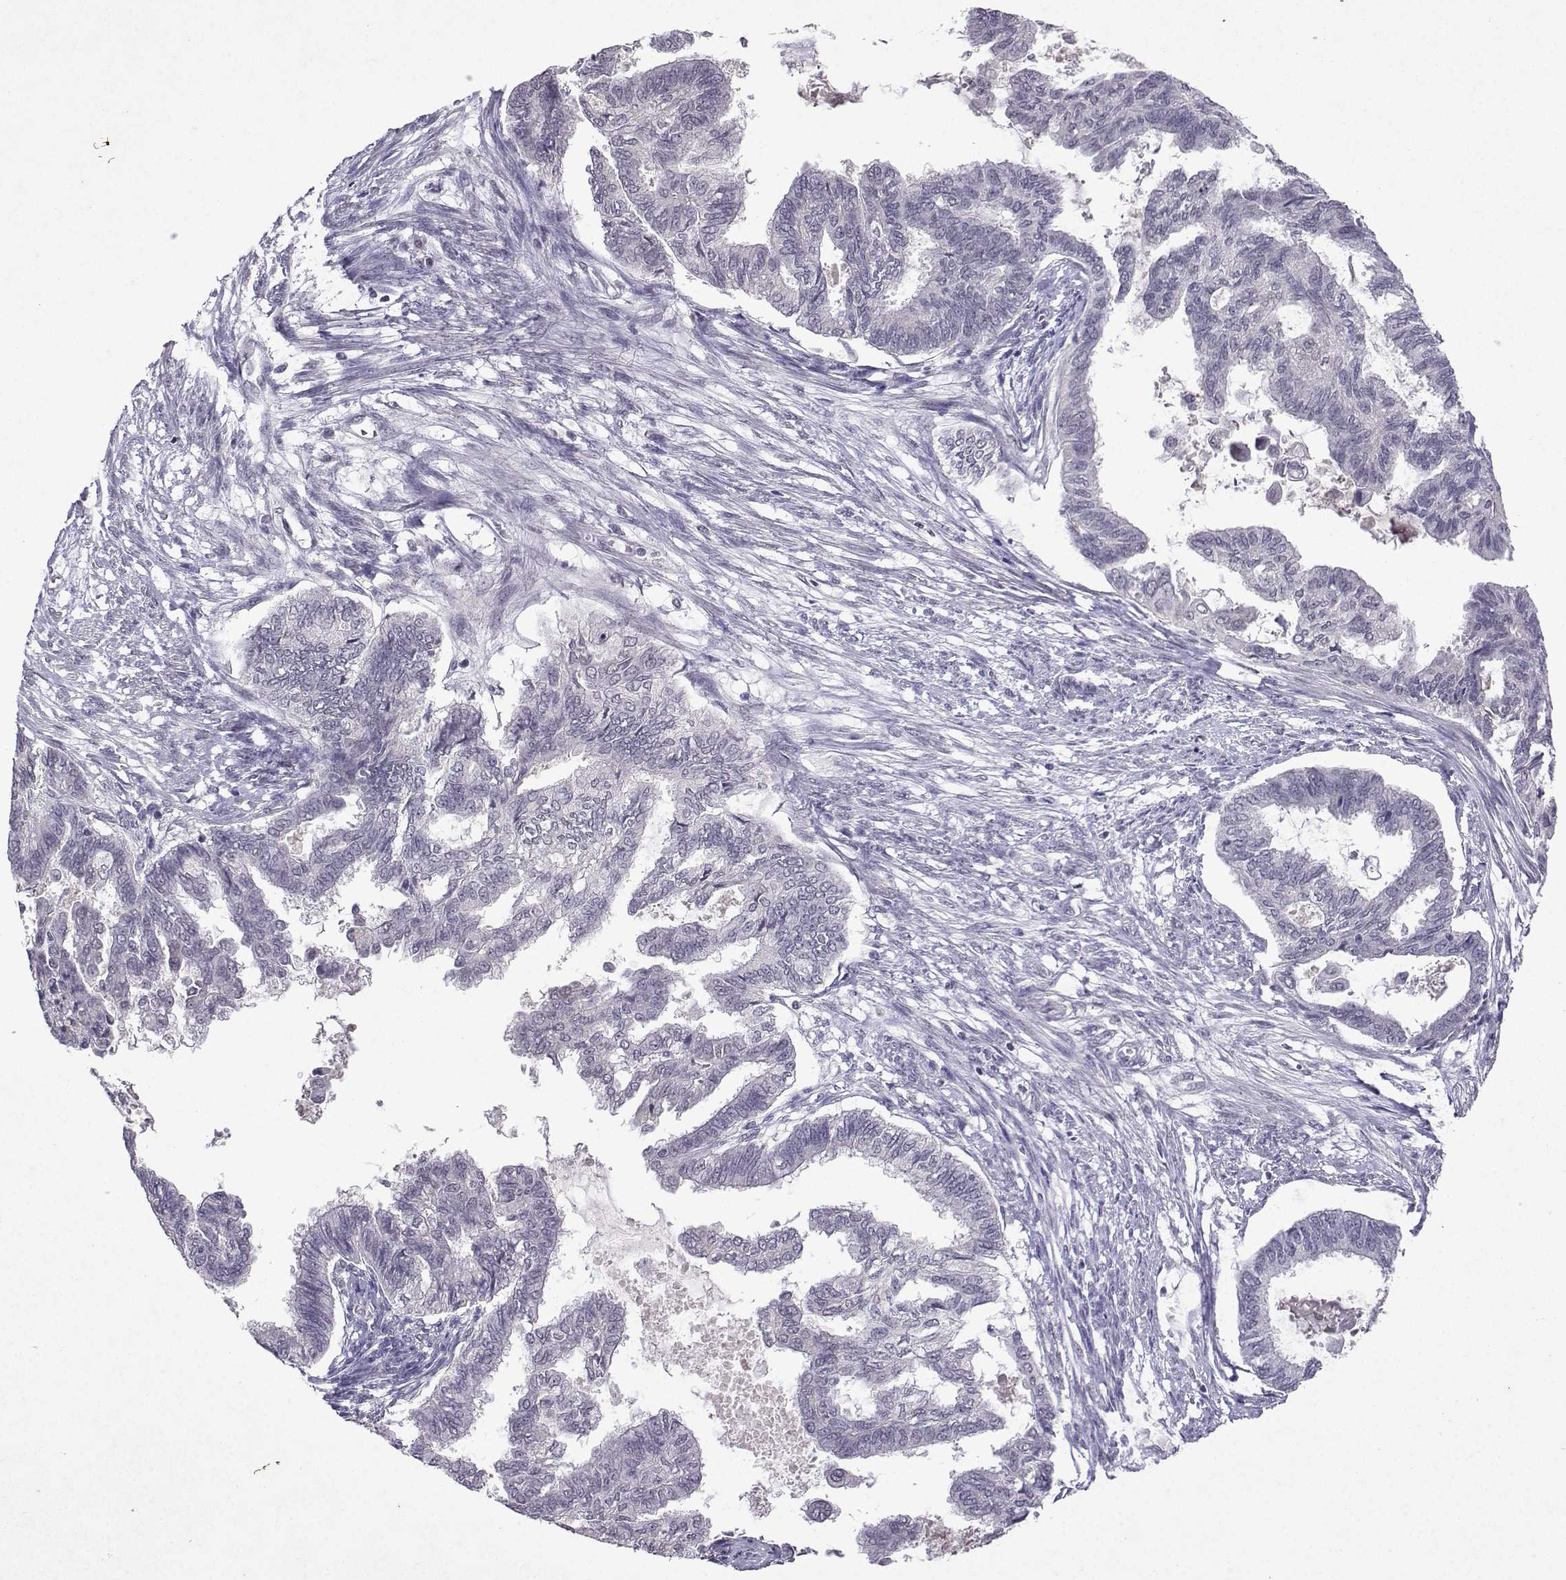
{"staining": {"intensity": "negative", "quantity": "none", "location": "none"}, "tissue": "endometrial cancer", "cell_type": "Tumor cells", "image_type": "cancer", "snomed": [{"axis": "morphology", "description": "Adenocarcinoma, NOS"}, {"axis": "topography", "description": "Endometrium"}], "caption": "The histopathology image demonstrates no staining of tumor cells in endometrial adenocarcinoma.", "gene": "CCL28", "patient": {"sex": "female", "age": 86}}